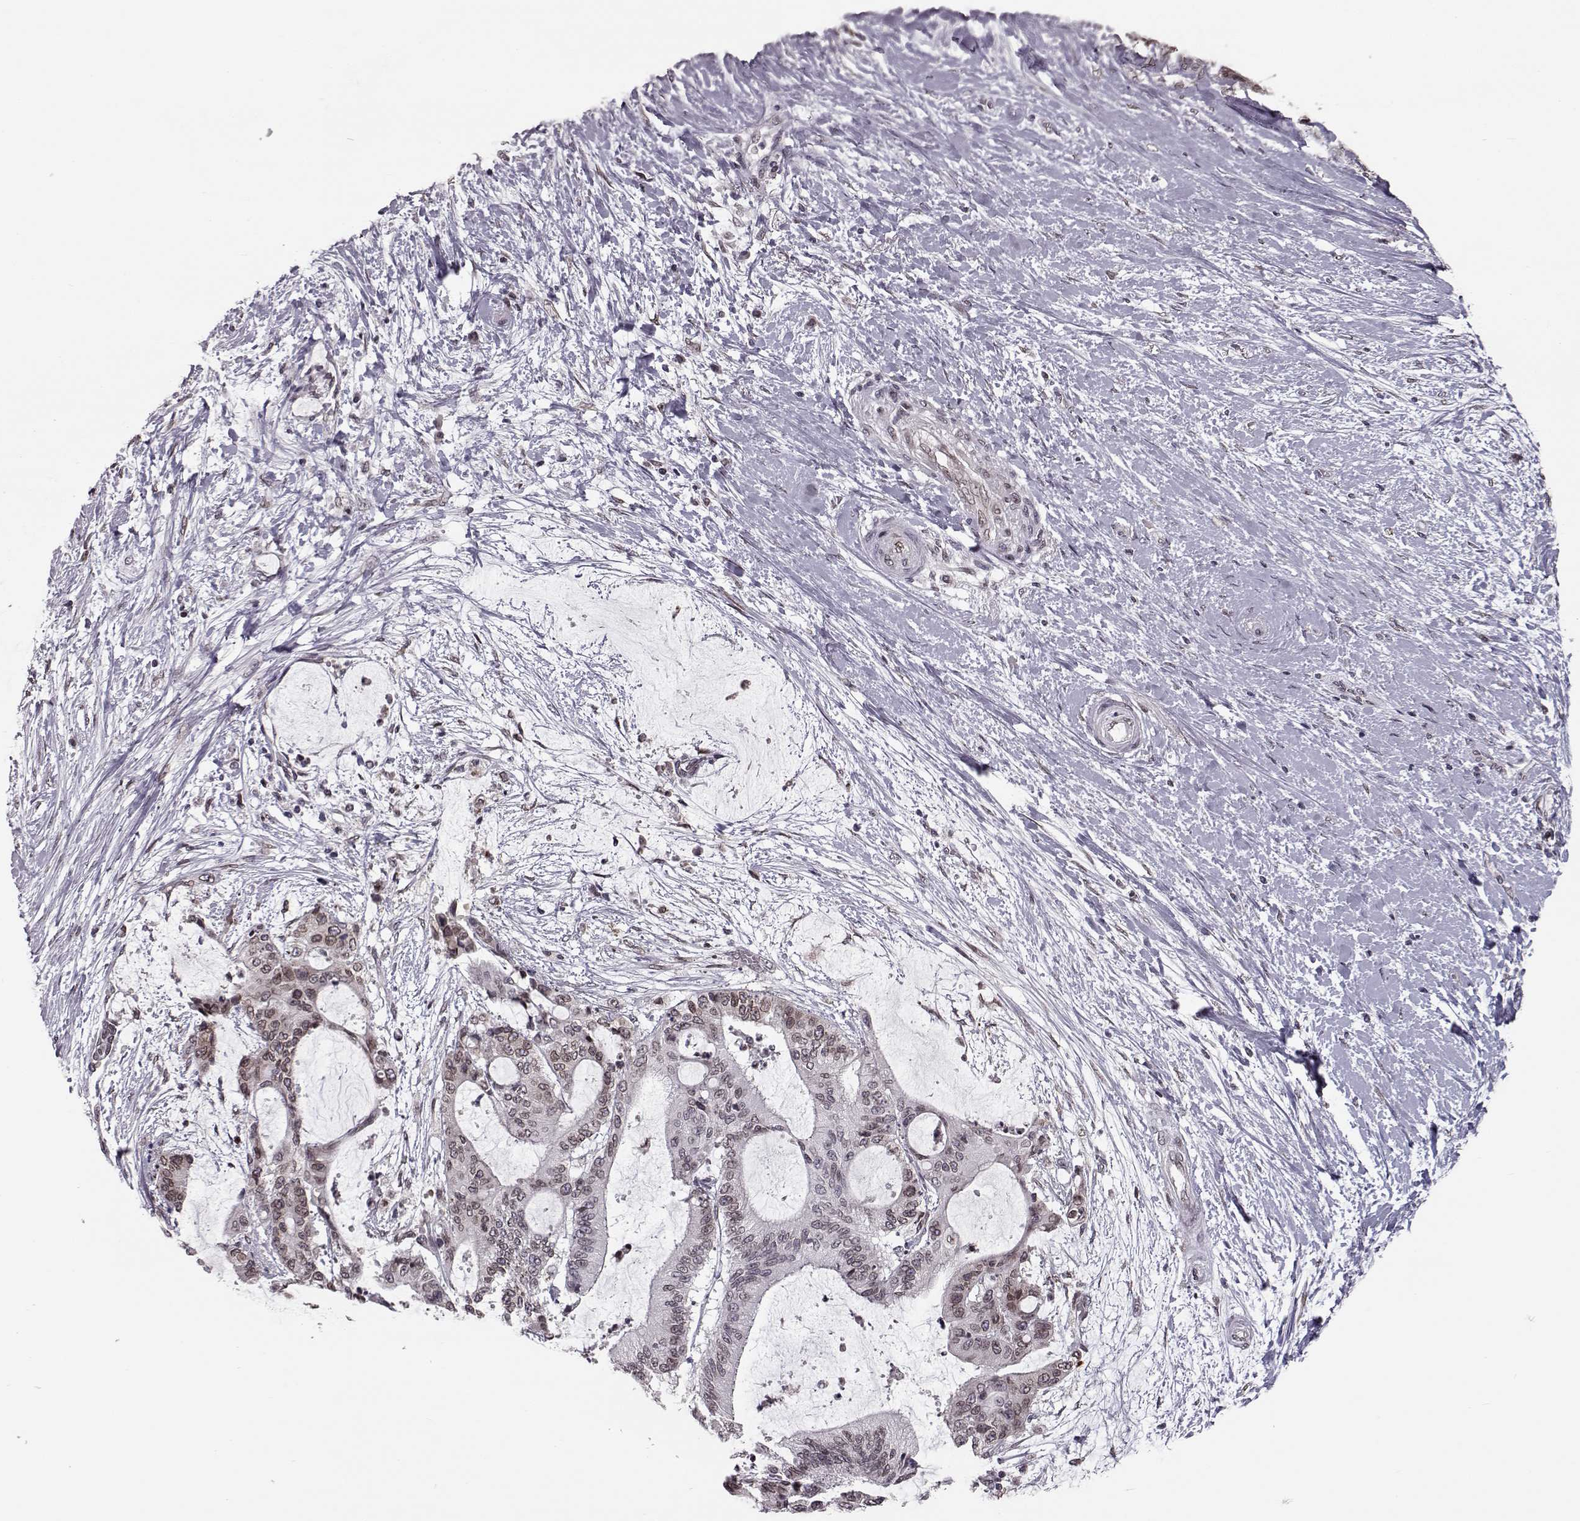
{"staining": {"intensity": "weak", "quantity": ">75%", "location": "cytoplasmic/membranous,nuclear"}, "tissue": "liver cancer", "cell_type": "Tumor cells", "image_type": "cancer", "snomed": [{"axis": "morphology", "description": "Cholangiocarcinoma"}, {"axis": "topography", "description": "Liver"}], "caption": "IHC image of liver cholangiocarcinoma stained for a protein (brown), which exhibits low levels of weak cytoplasmic/membranous and nuclear positivity in about >75% of tumor cells.", "gene": "NUP37", "patient": {"sex": "female", "age": 73}}